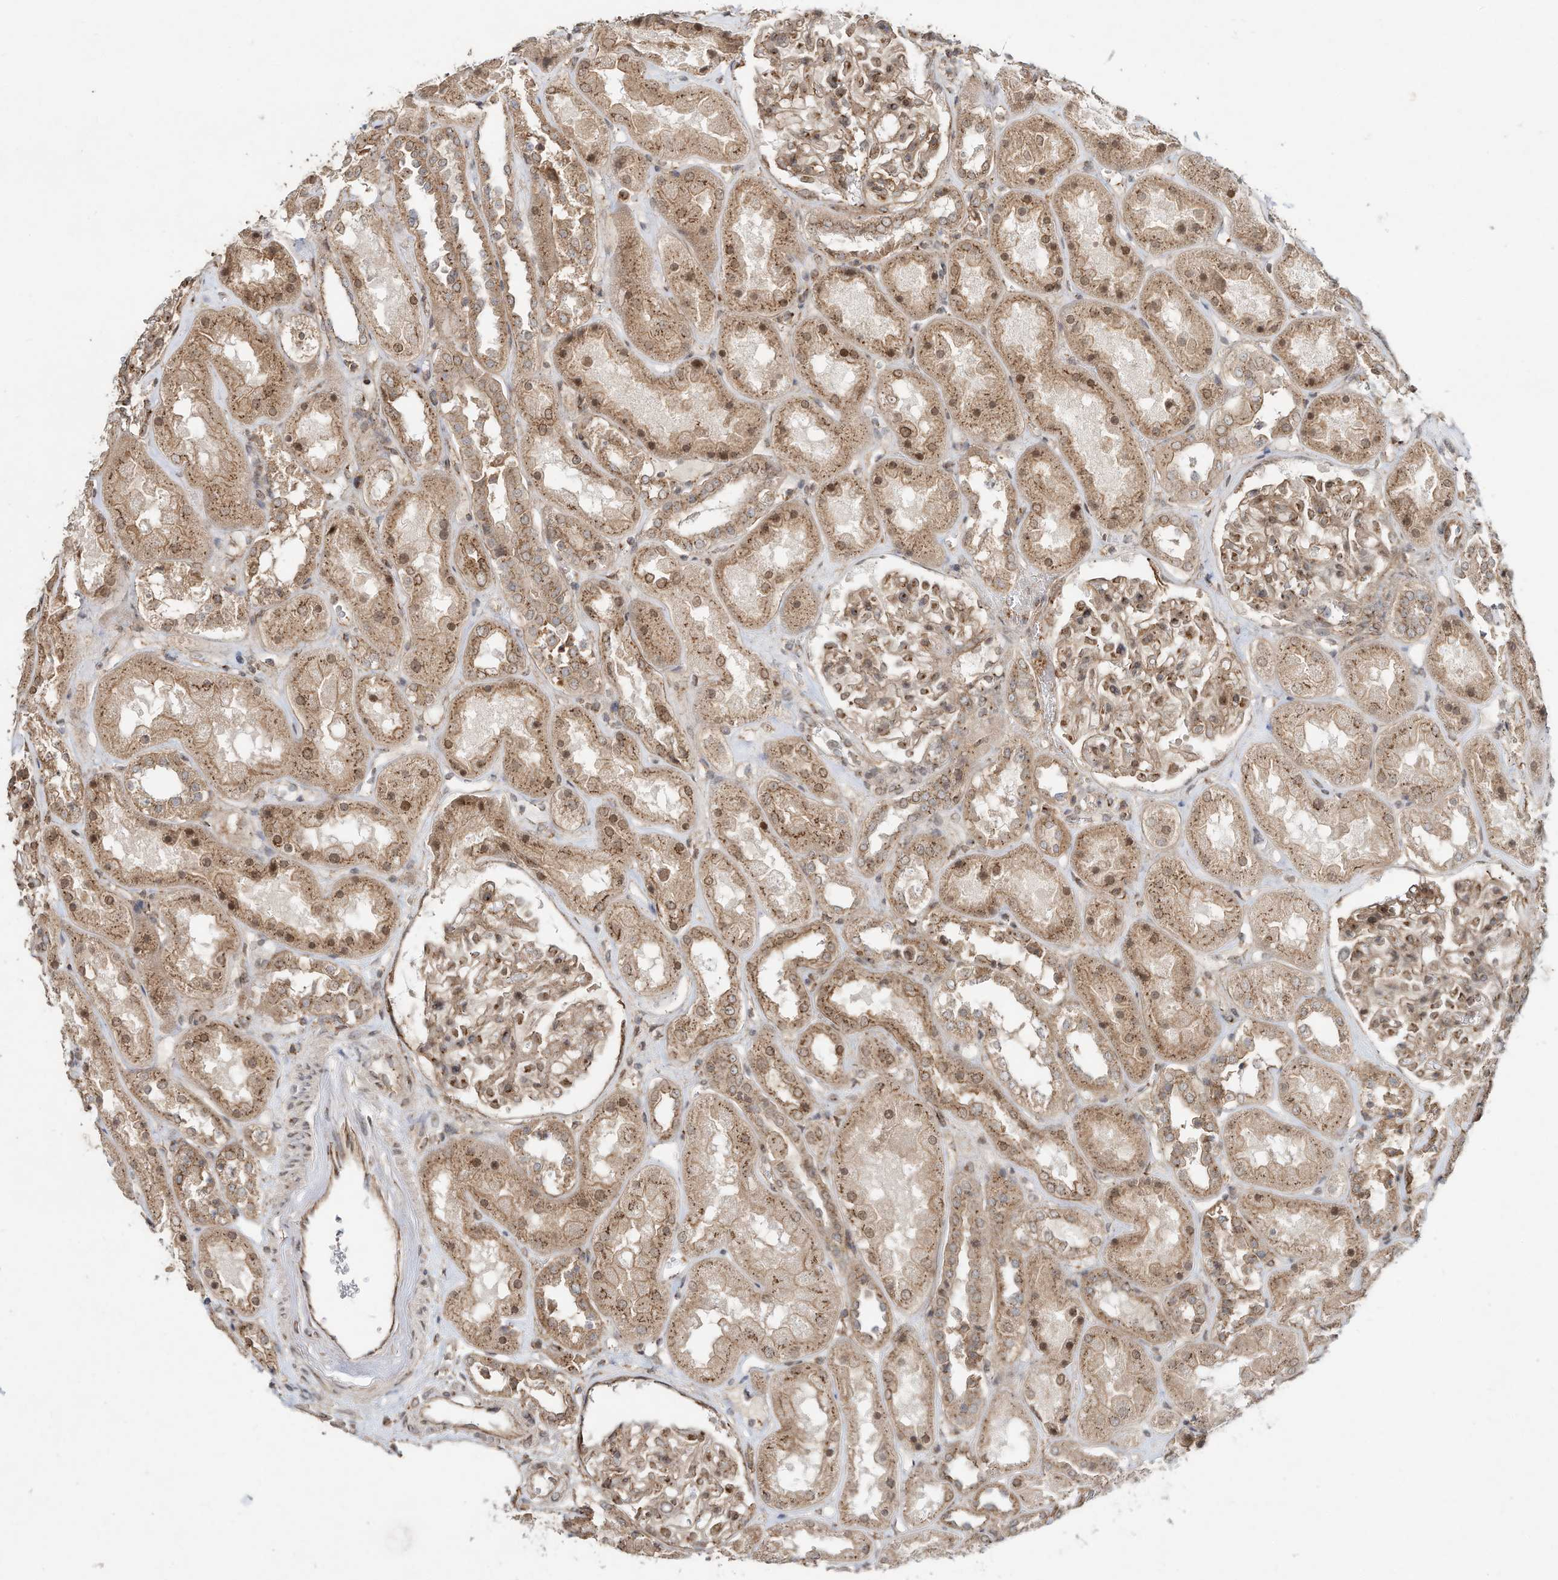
{"staining": {"intensity": "moderate", "quantity": ">75%", "location": "cytoplasmic/membranous,nuclear"}, "tissue": "kidney", "cell_type": "Cells in glomeruli", "image_type": "normal", "snomed": [{"axis": "morphology", "description": "Normal tissue, NOS"}, {"axis": "topography", "description": "Kidney"}], "caption": "Human kidney stained with a brown dye shows moderate cytoplasmic/membranous,nuclear positive positivity in approximately >75% of cells in glomeruli.", "gene": "CUX1", "patient": {"sex": "male", "age": 70}}